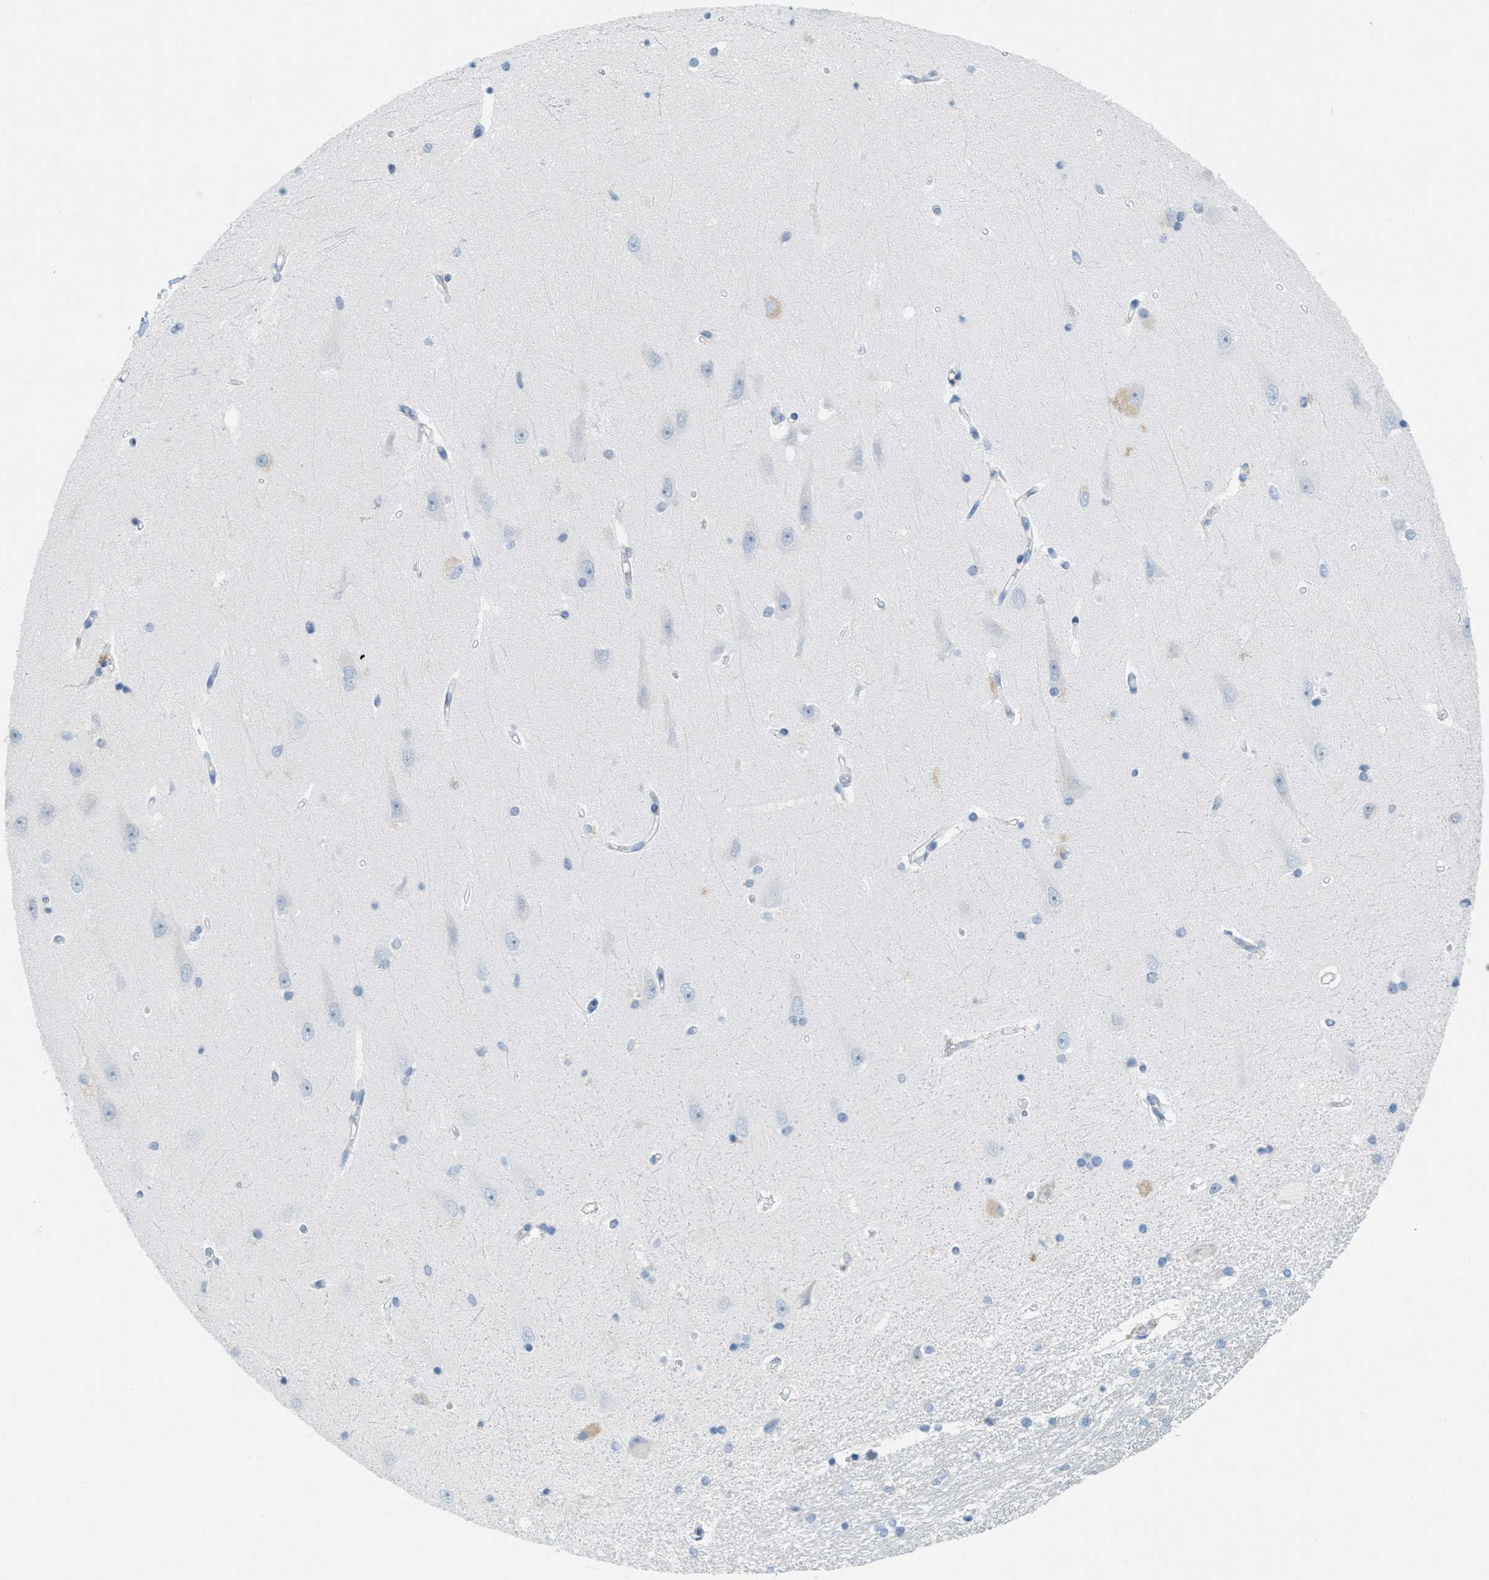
{"staining": {"intensity": "negative", "quantity": "none", "location": "none"}, "tissue": "hippocampus", "cell_type": "Glial cells", "image_type": "normal", "snomed": [{"axis": "morphology", "description": "Normal tissue, NOS"}, {"axis": "topography", "description": "Hippocampus"}], "caption": "High power microscopy image of an IHC image of normal hippocampus, revealing no significant staining in glial cells. Nuclei are stained in blue.", "gene": "TEX264", "patient": {"sex": "male", "age": 45}}